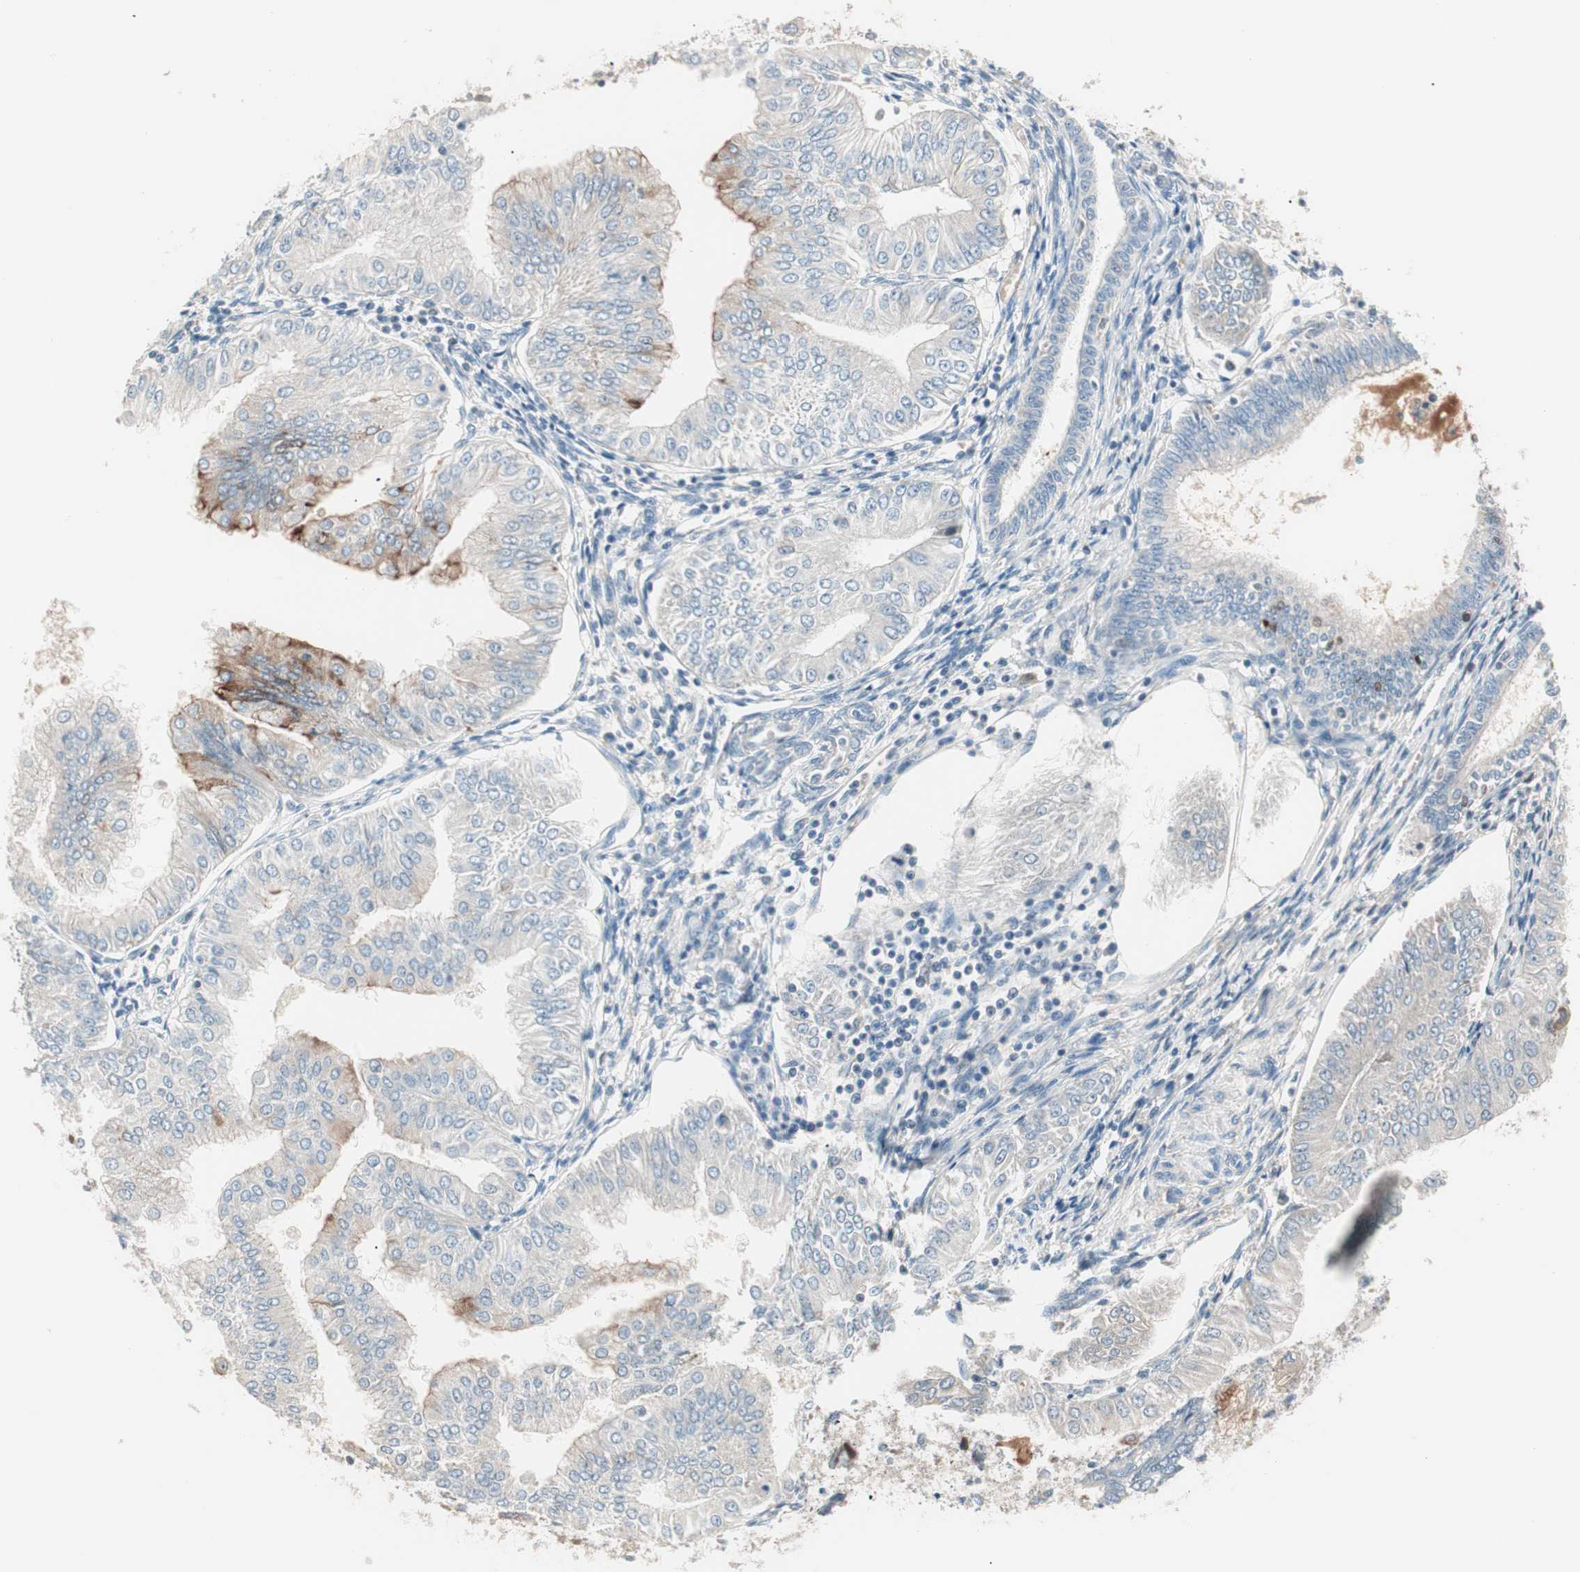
{"staining": {"intensity": "moderate", "quantity": "<25%", "location": "cytoplasmic/membranous"}, "tissue": "endometrial cancer", "cell_type": "Tumor cells", "image_type": "cancer", "snomed": [{"axis": "morphology", "description": "Adenocarcinoma, NOS"}, {"axis": "topography", "description": "Endometrium"}], "caption": "Human endometrial cancer (adenocarcinoma) stained with a brown dye exhibits moderate cytoplasmic/membranous positive staining in about <25% of tumor cells.", "gene": "RAD54B", "patient": {"sex": "female", "age": 53}}